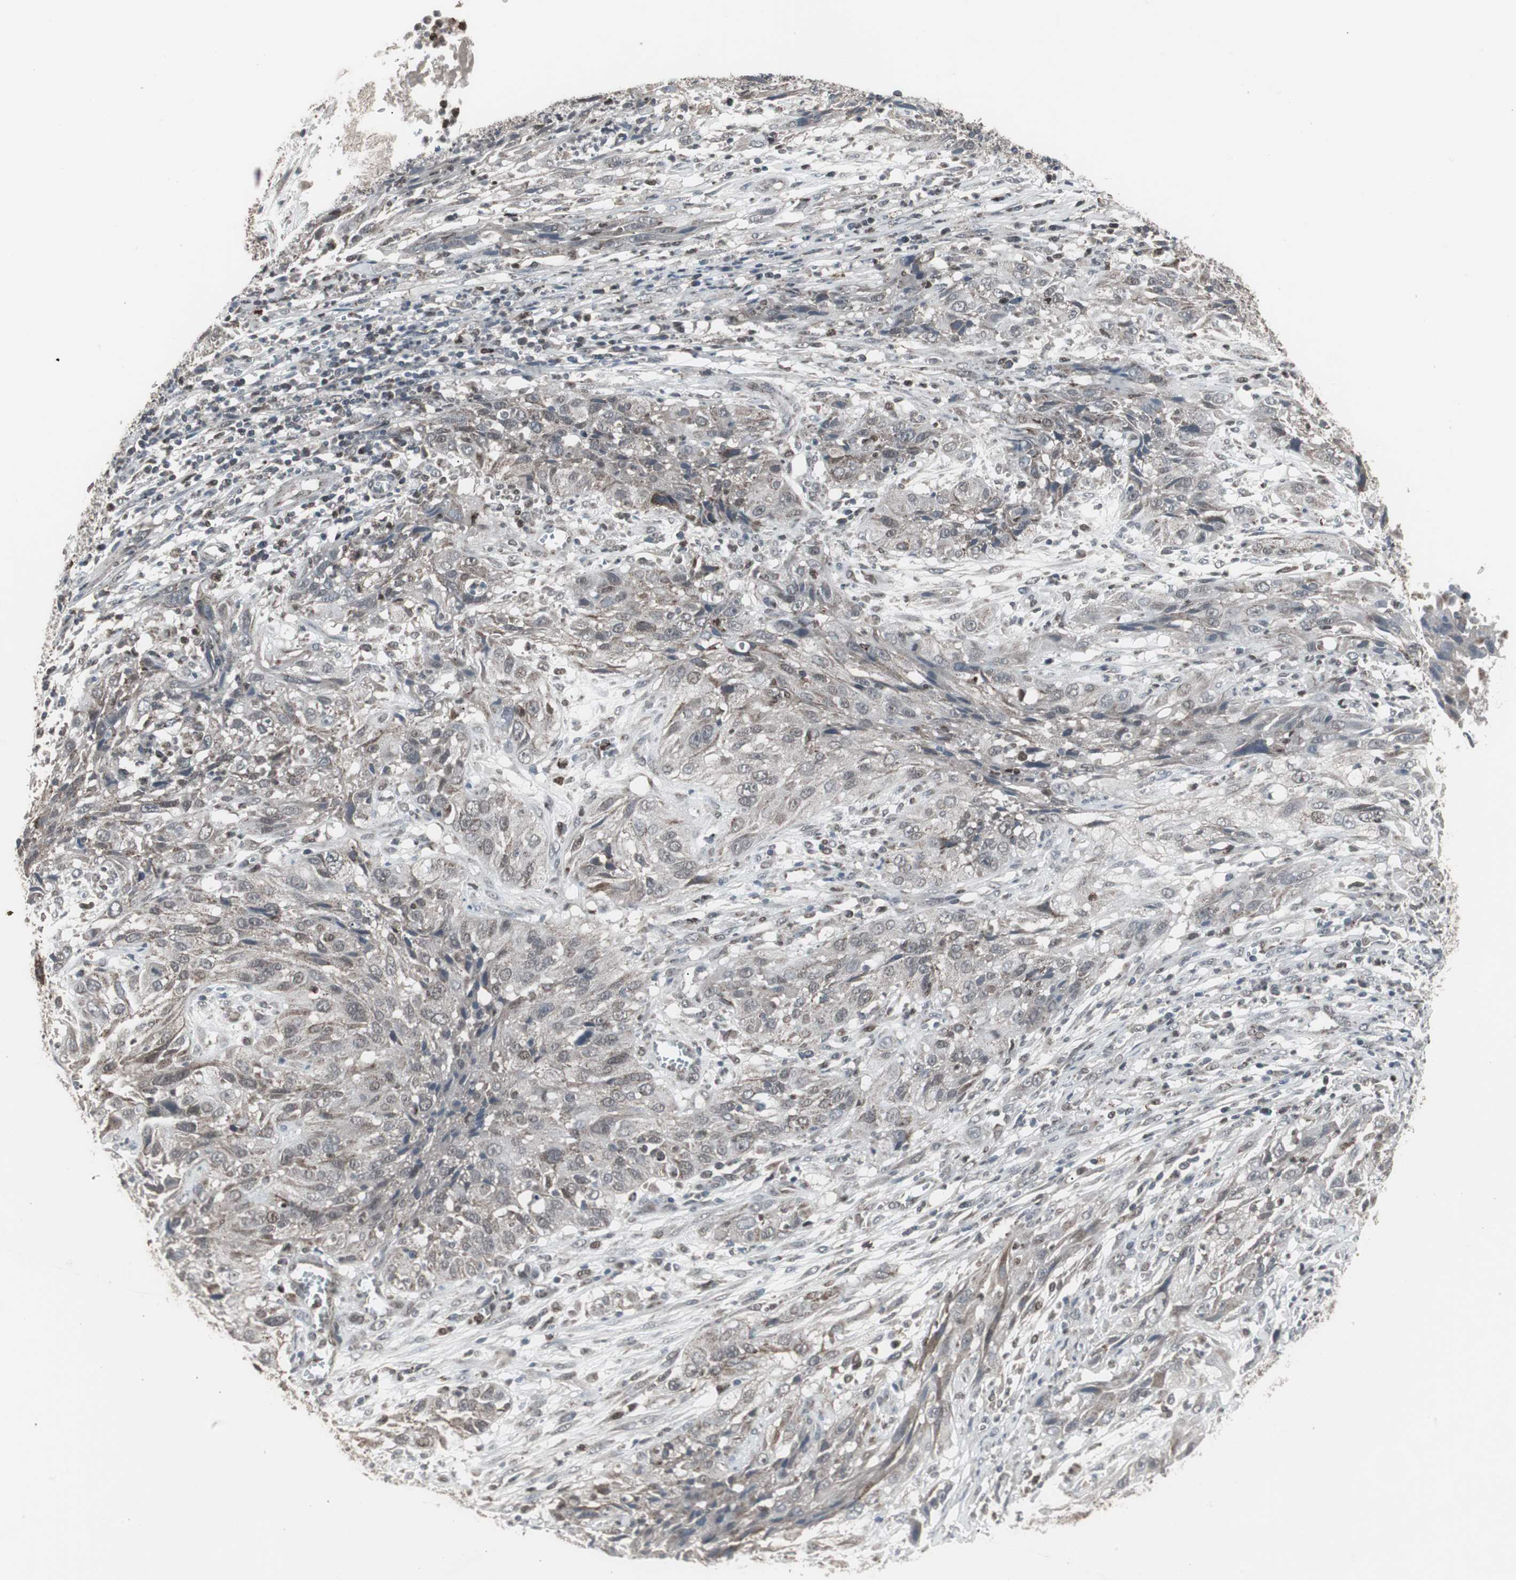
{"staining": {"intensity": "weak", "quantity": ">75%", "location": "nuclear"}, "tissue": "cervical cancer", "cell_type": "Tumor cells", "image_type": "cancer", "snomed": [{"axis": "morphology", "description": "Squamous cell carcinoma, NOS"}, {"axis": "topography", "description": "Cervix"}], "caption": "Immunohistochemical staining of cervical cancer demonstrates weak nuclear protein expression in about >75% of tumor cells.", "gene": "RXRA", "patient": {"sex": "female", "age": 32}}